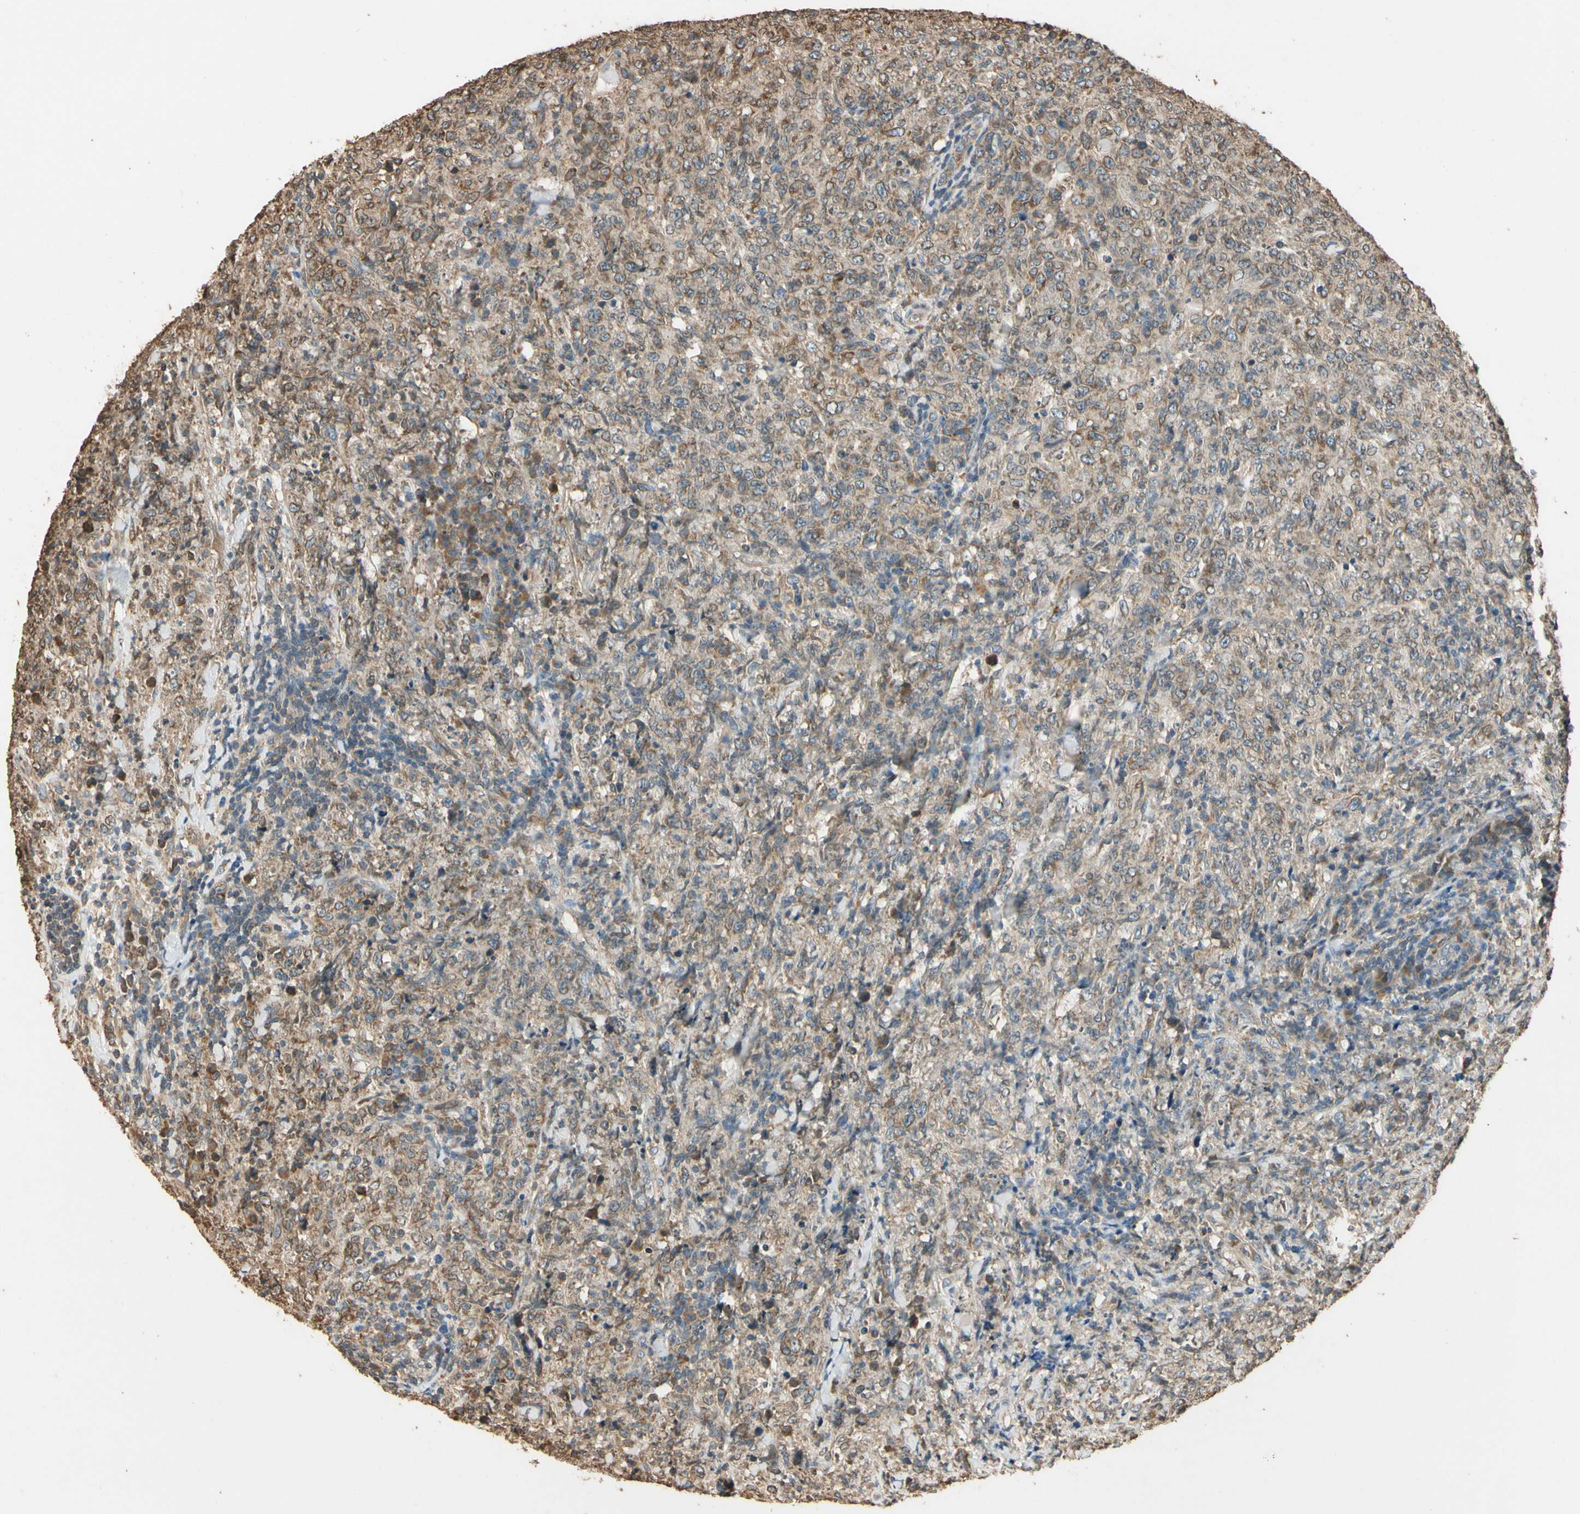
{"staining": {"intensity": "moderate", "quantity": "25%-75%", "location": "cytoplasmic/membranous"}, "tissue": "lymphoma", "cell_type": "Tumor cells", "image_type": "cancer", "snomed": [{"axis": "morphology", "description": "Malignant lymphoma, non-Hodgkin's type, High grade"}, {"axis": "topography", "description": "Tonsil"}], "caption": "Immunohistochemical staining of lymphoma reveals medium levels of moderate cytoplasmic/membranous staining in about 25%-75% of tumor cells.", "gene": "STX18", "patient": {"sex": "female", "age": 36}}